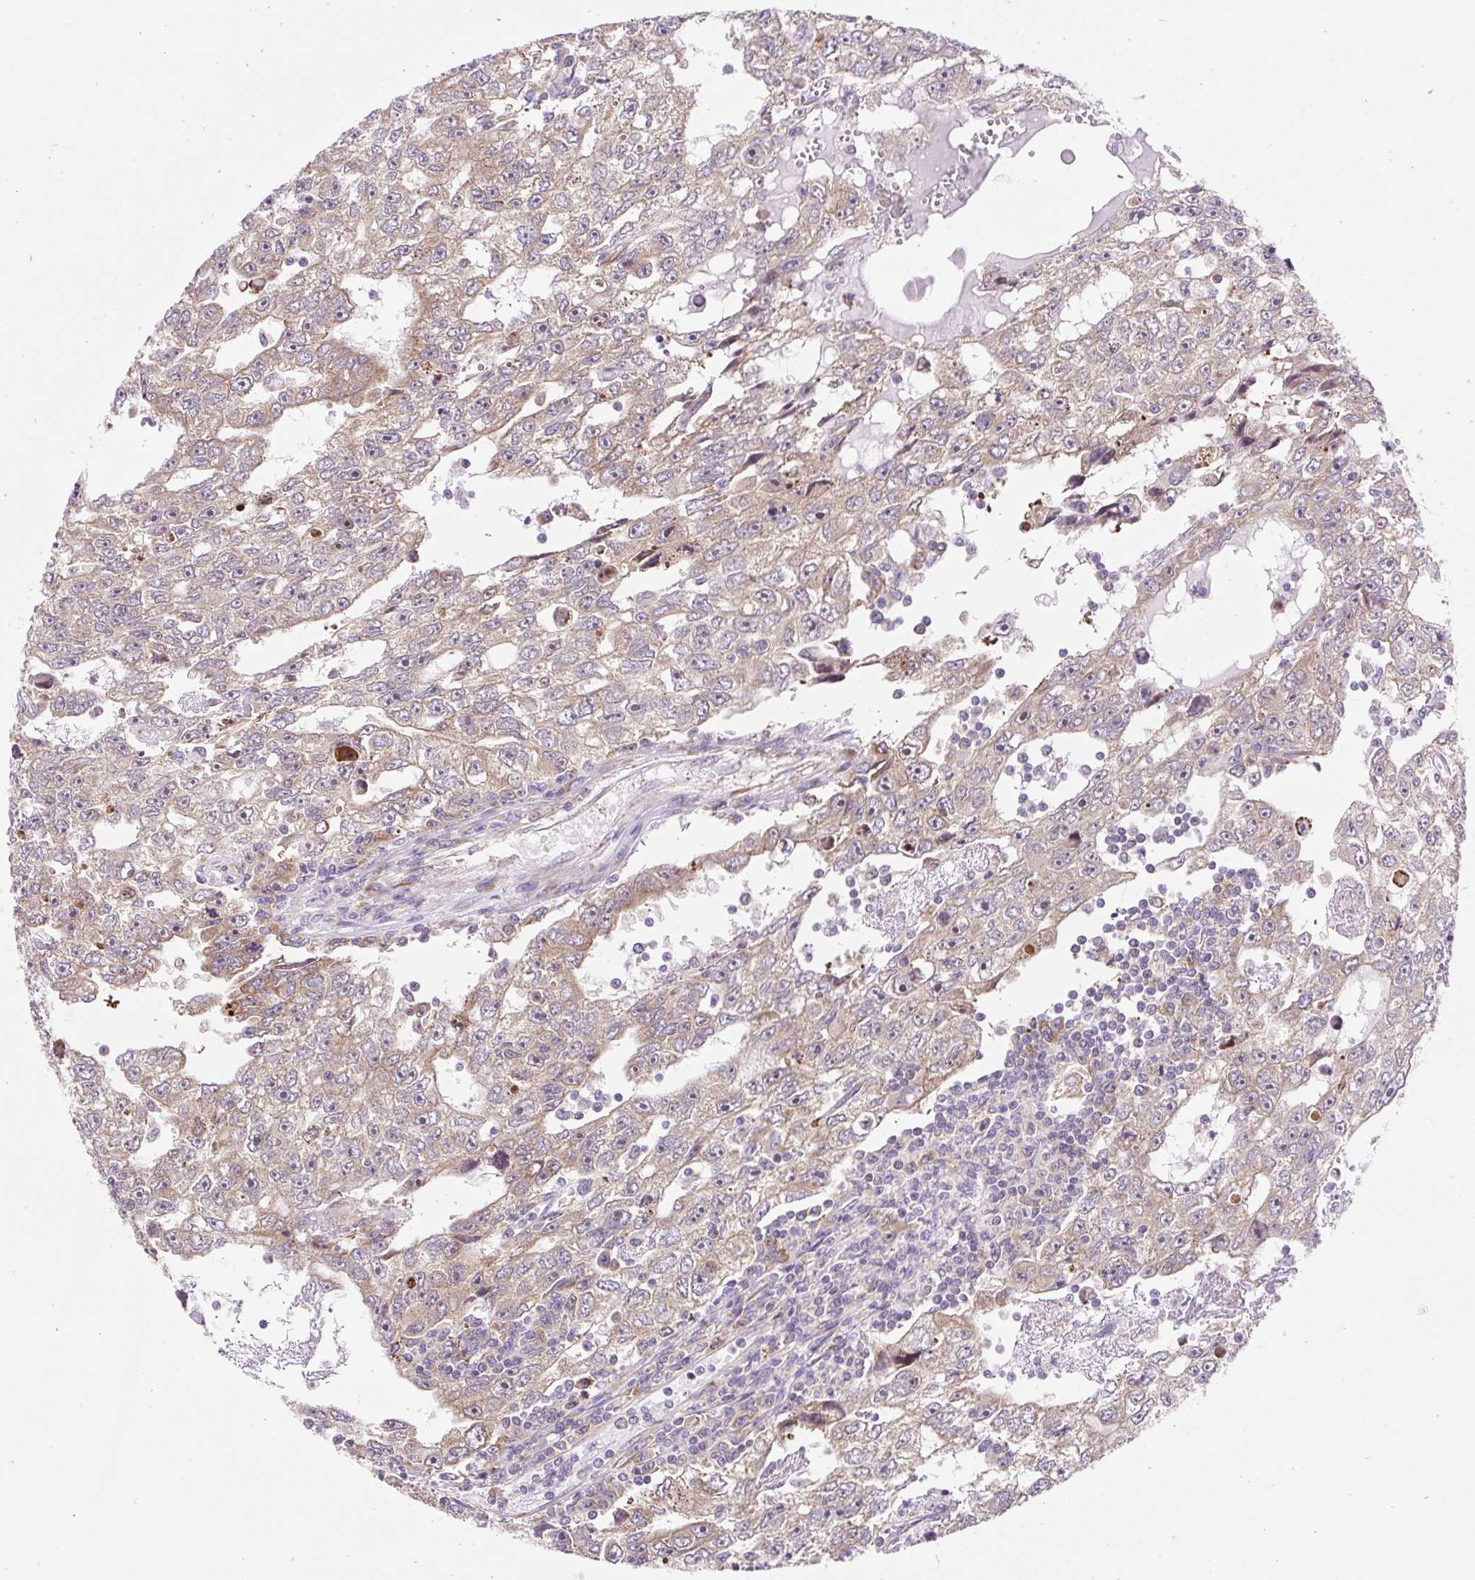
{"staining": {"intensity": "weak", "quantity": ">75%", "location": "cytoplasmic/membranous"}, "tissue": "testis cancer", "cell_type": "Tumor cells", "image_type": "cancer", "snomed": [{"axis": "morphology", "description": "Carcinoma, Embryonal, NOS"}, {"axis": "topography", "description": "Testis"}], "caption": "Weak cytoplasmic/membranous expression for a protein is appreciated in about >75% of tumor cells of testis cancer using immunohistochemistry.", "gene": "GPR45", "patient": {"sex": "male", "age": 20}}